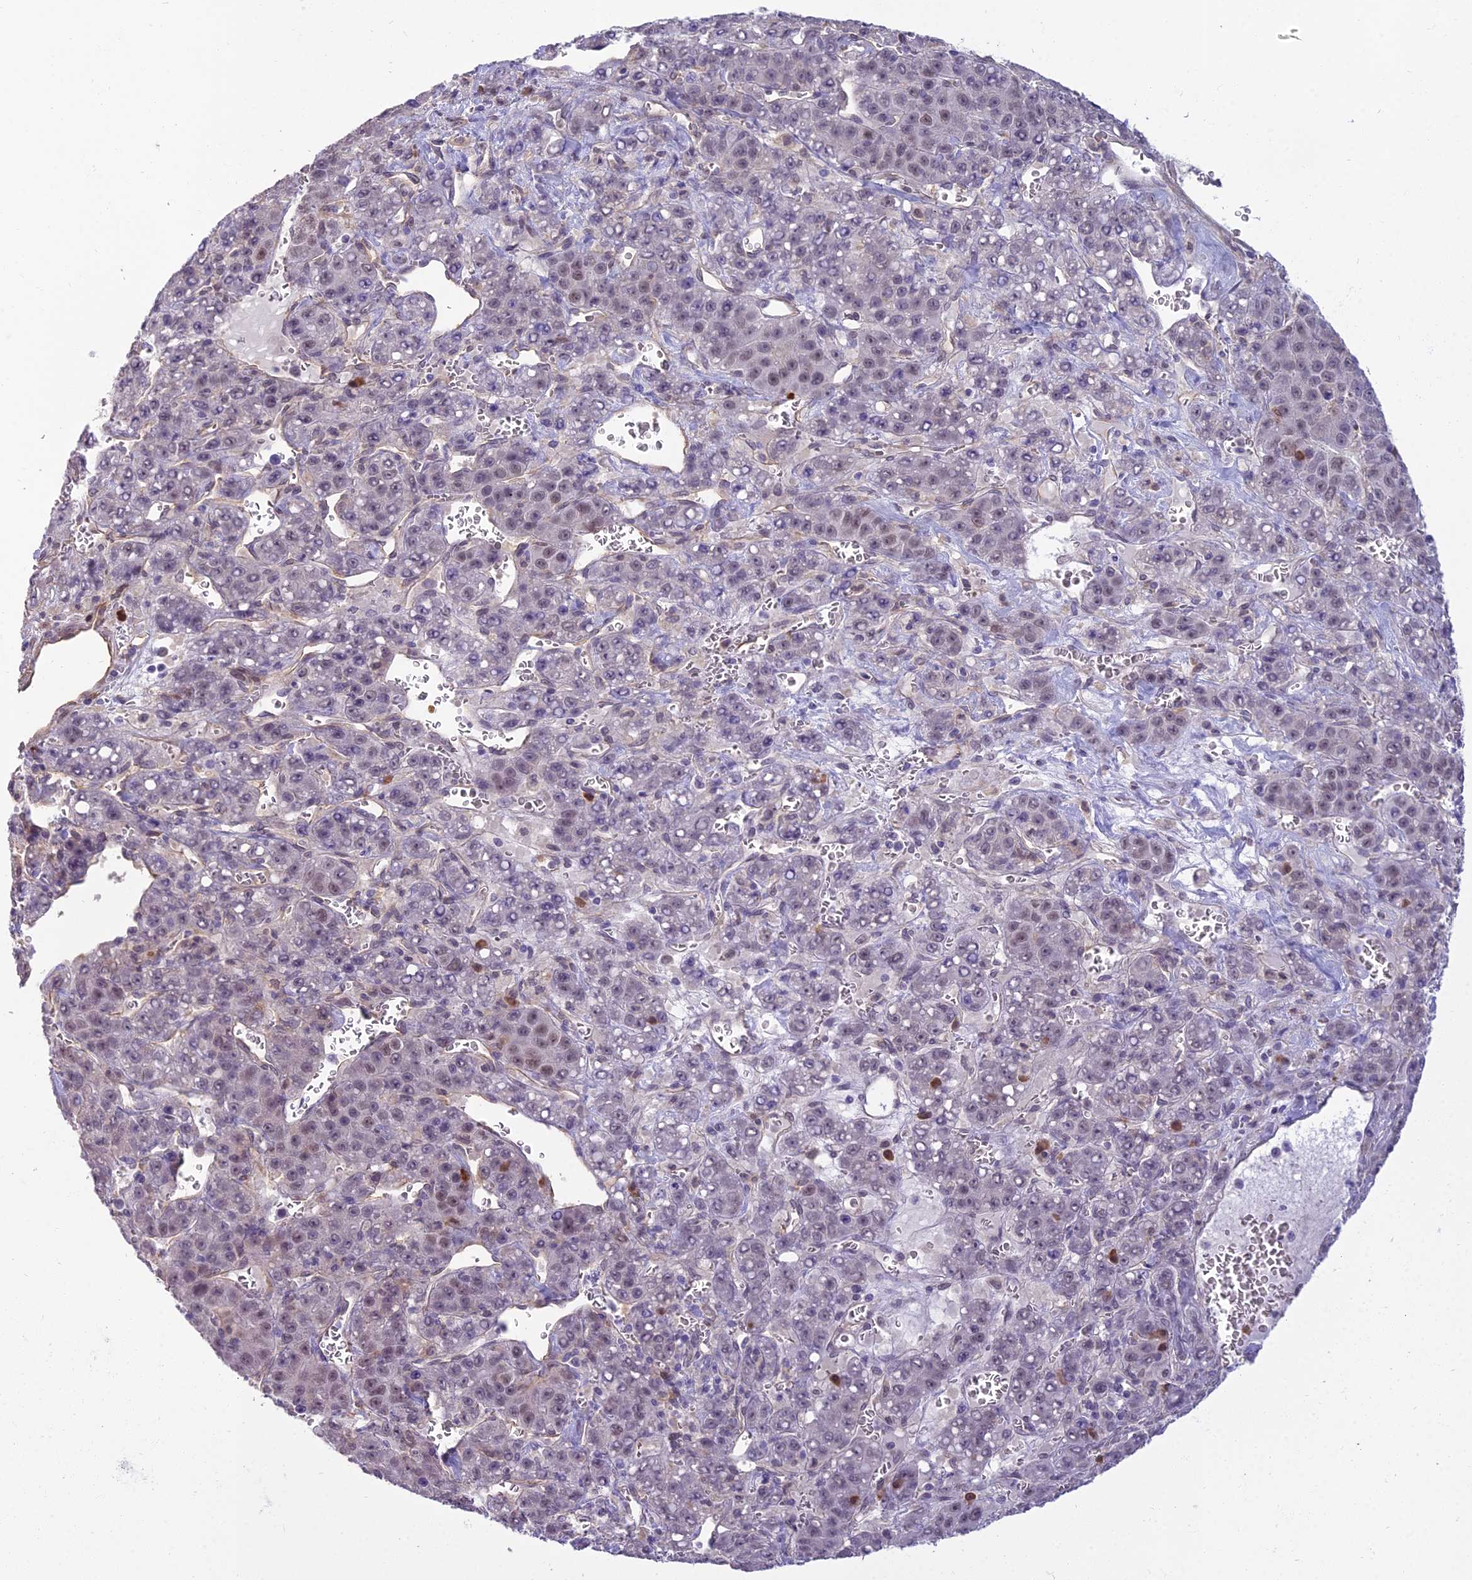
{"staining": {"intensity": "weak", "quantity": "25%-75%", "location": "nuclear"}, "tissue": "liver cancer", "cell_type": "Tumor cells", "image_type": "cancer", "snomed": [{"axis": "morphology", "description": "Carcinoma, Hepatocellular, NOS"}, {"axis": "topography", "description": "Liver"}], "caption": "The immunohistochemical stain shows weak nuclear positivity in tumor cells of liver hepatocellular carcinoma tissue.", "gene": "BLNK", "patient": {"sex": "female", "age": 53}}